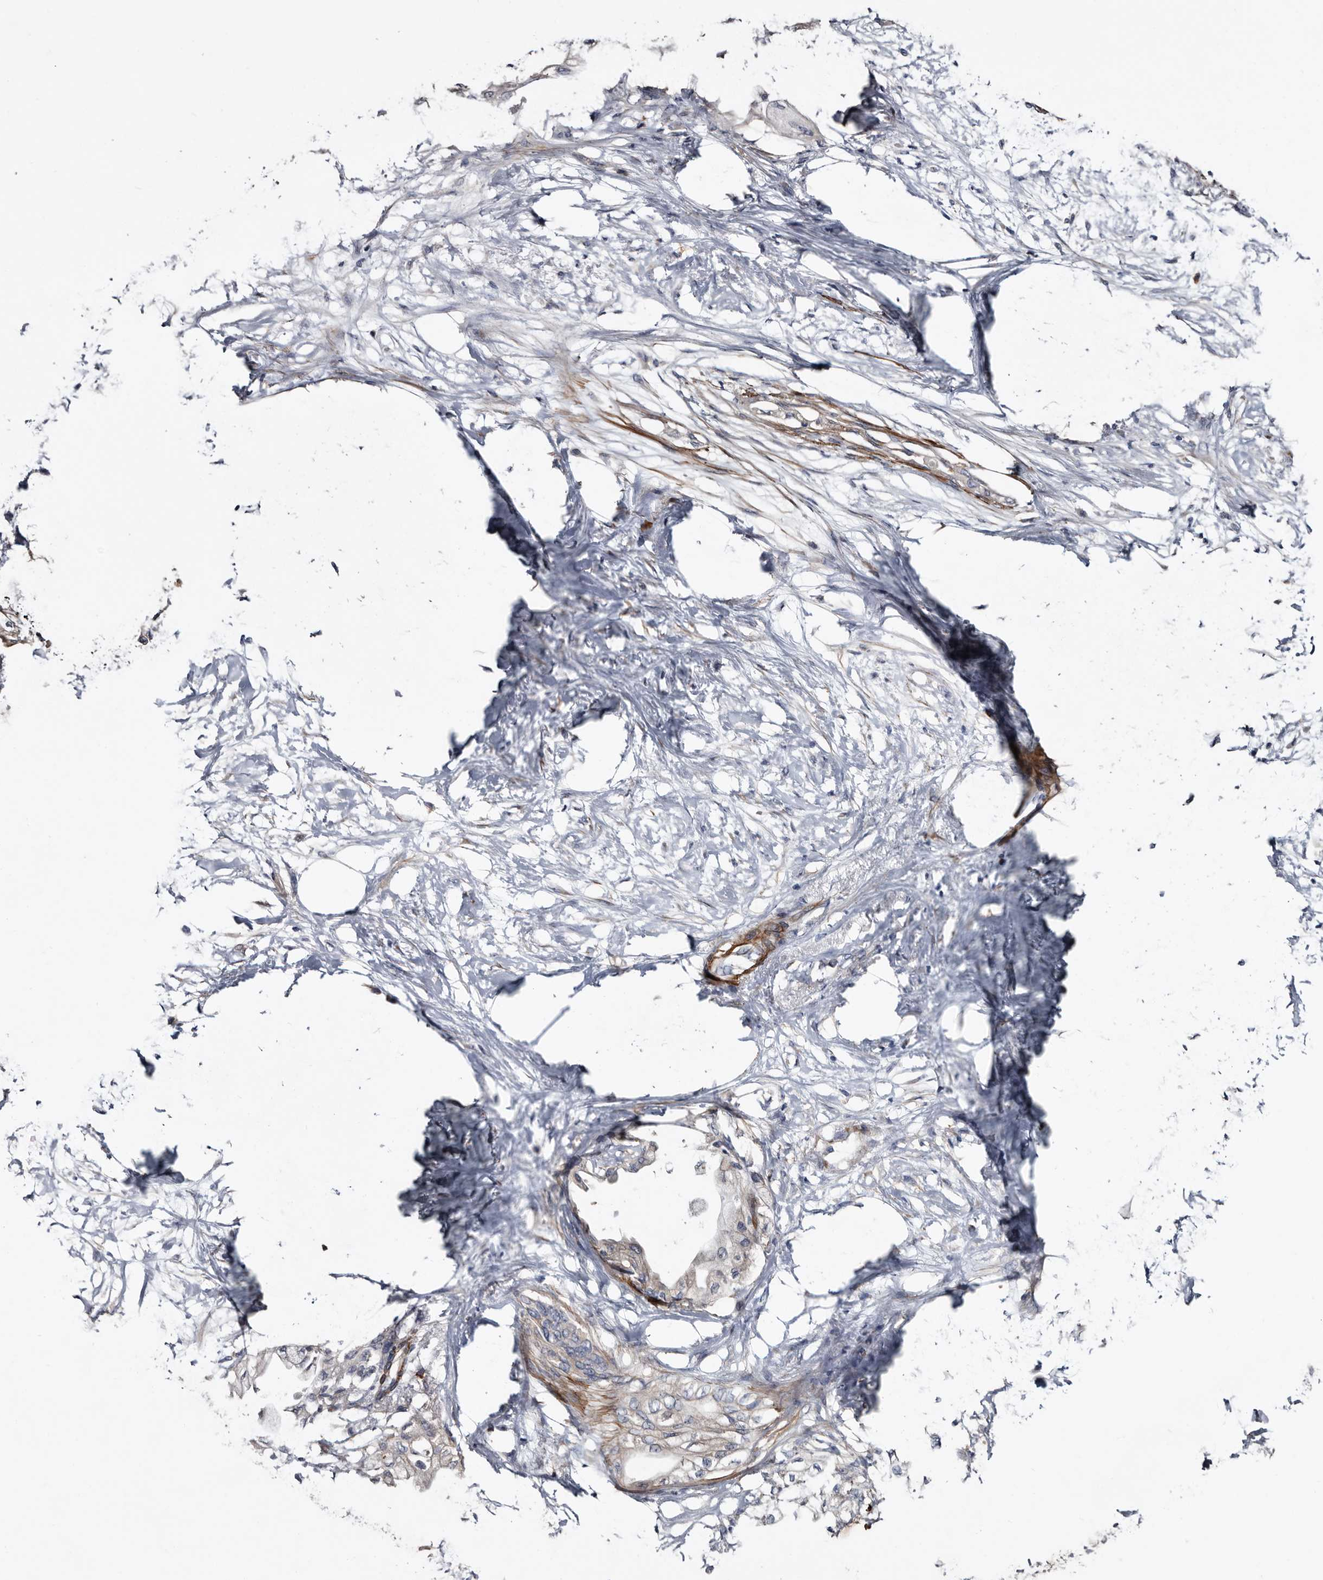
{"staining": {"intensity": "negative", "quantity": "none", "location": "none"}, "tissue": "pancreatic cancer", "cell_type": "Tumor cells", "image_type": "cancer", "snomed": [{"axis": "morphology", "description": "Normal tissue, NOS"}, {"axis": "morphology", "description": "Adenocarcinoma, NOS"}, {"axis": "topography", "description": "Pancreas"}, {"axis": "topography", "description": "Duodenum"}], "caption": "The photomicrograph reveals no staining of tumor cells in adenocarcinoma (pancreatic).", "gene": "IARS1", "patient": {"sex": "female", "age": 60}}